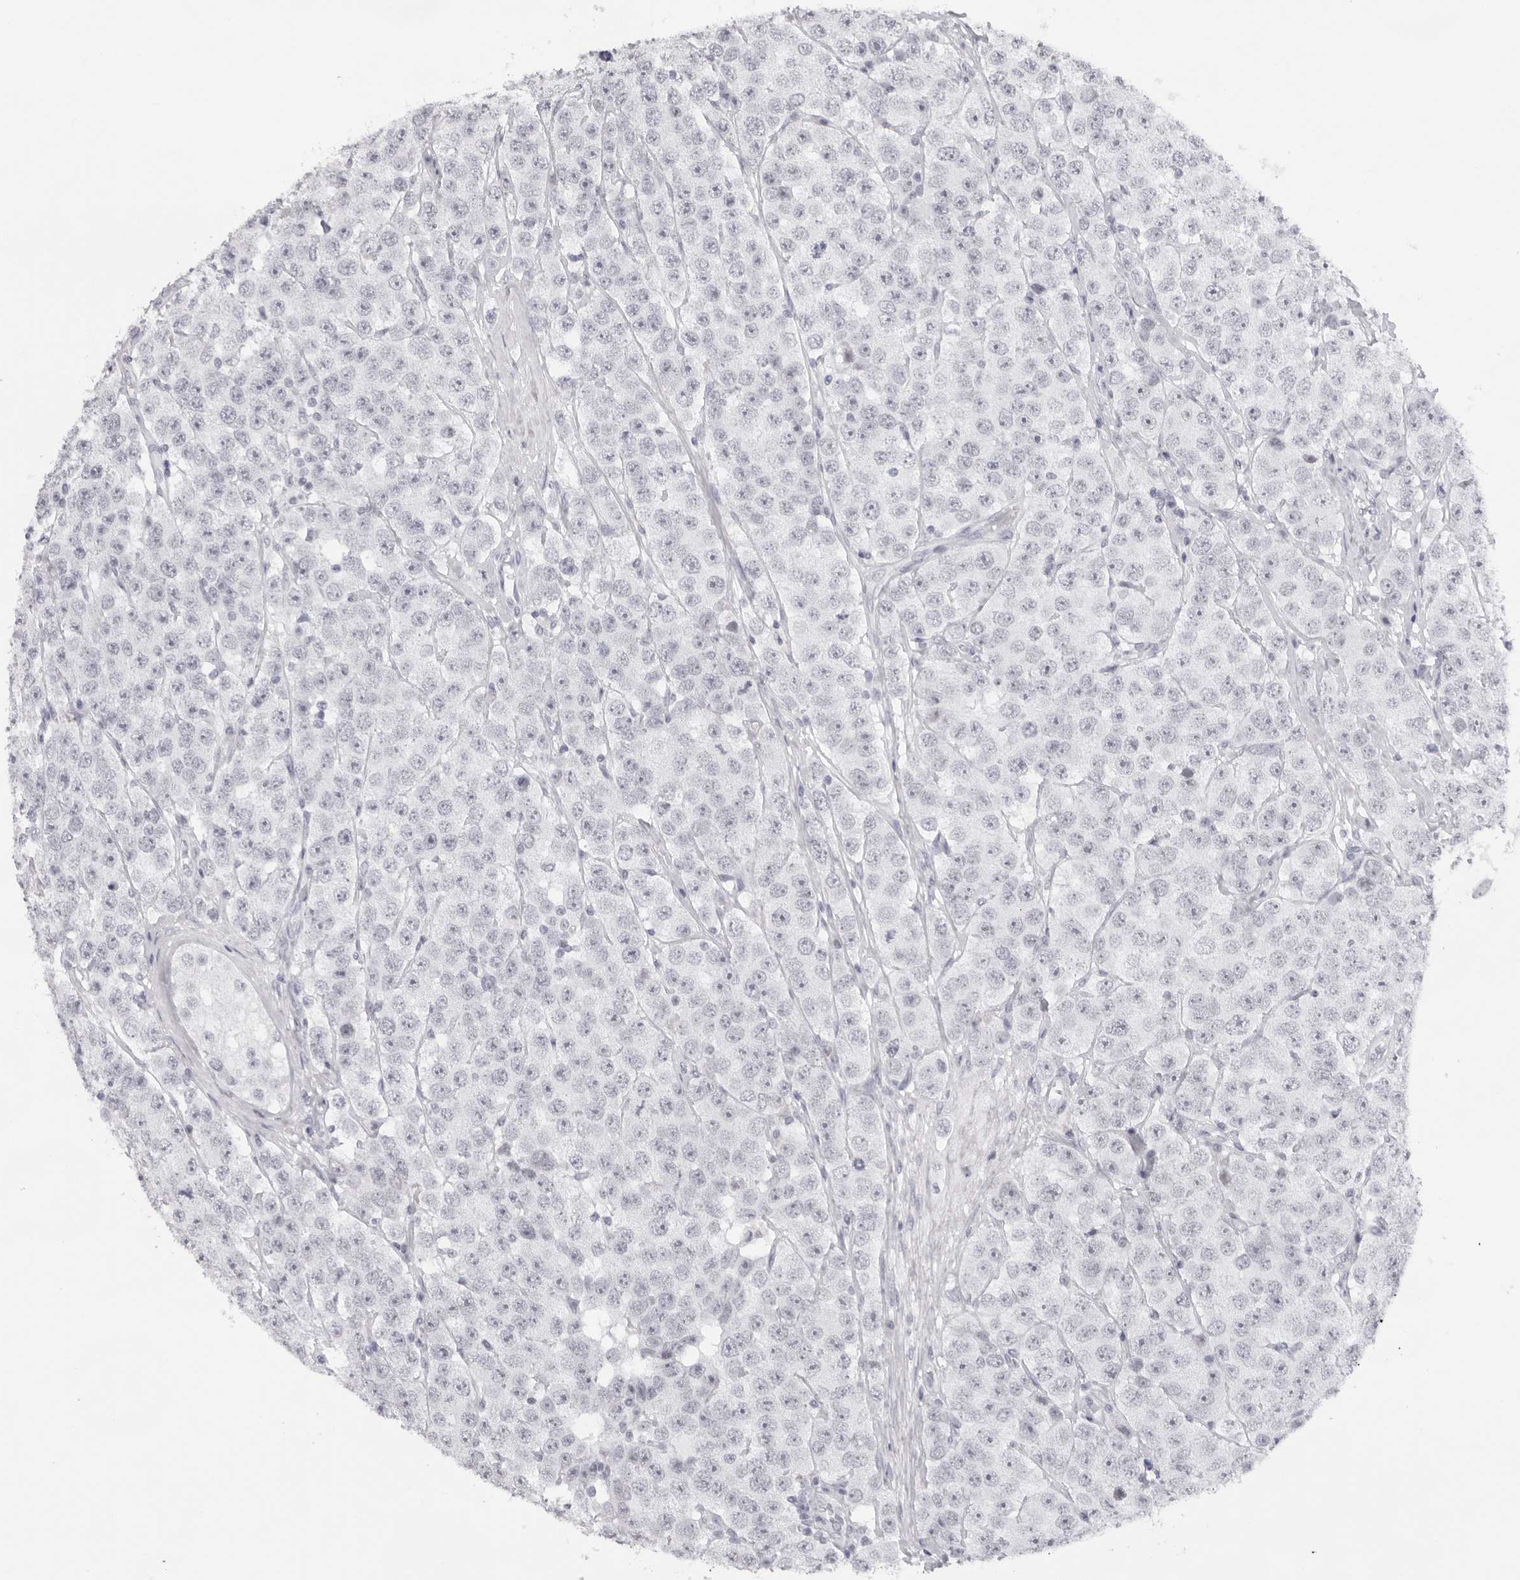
{"staining": {"intensity": "negative", "quantity": "none", "location": "none"}, "tissue": "testis cancer", "cell_type": "Tumor cells", "image_type": "cancer", "snomed": [{"axis": "morphology", "description": "Seminoma, NOS"}, {"axis": "topography", "description": "Testis"}], "caption": "A micrograph of testis seminoma stained for a protein shows no brown staining in tumor cells. (Immunohistochemistry (ihc), brightfield microscopy, high magnification).", "gene": "KLK12", "patient": {"sex": "male", "age": 28}}